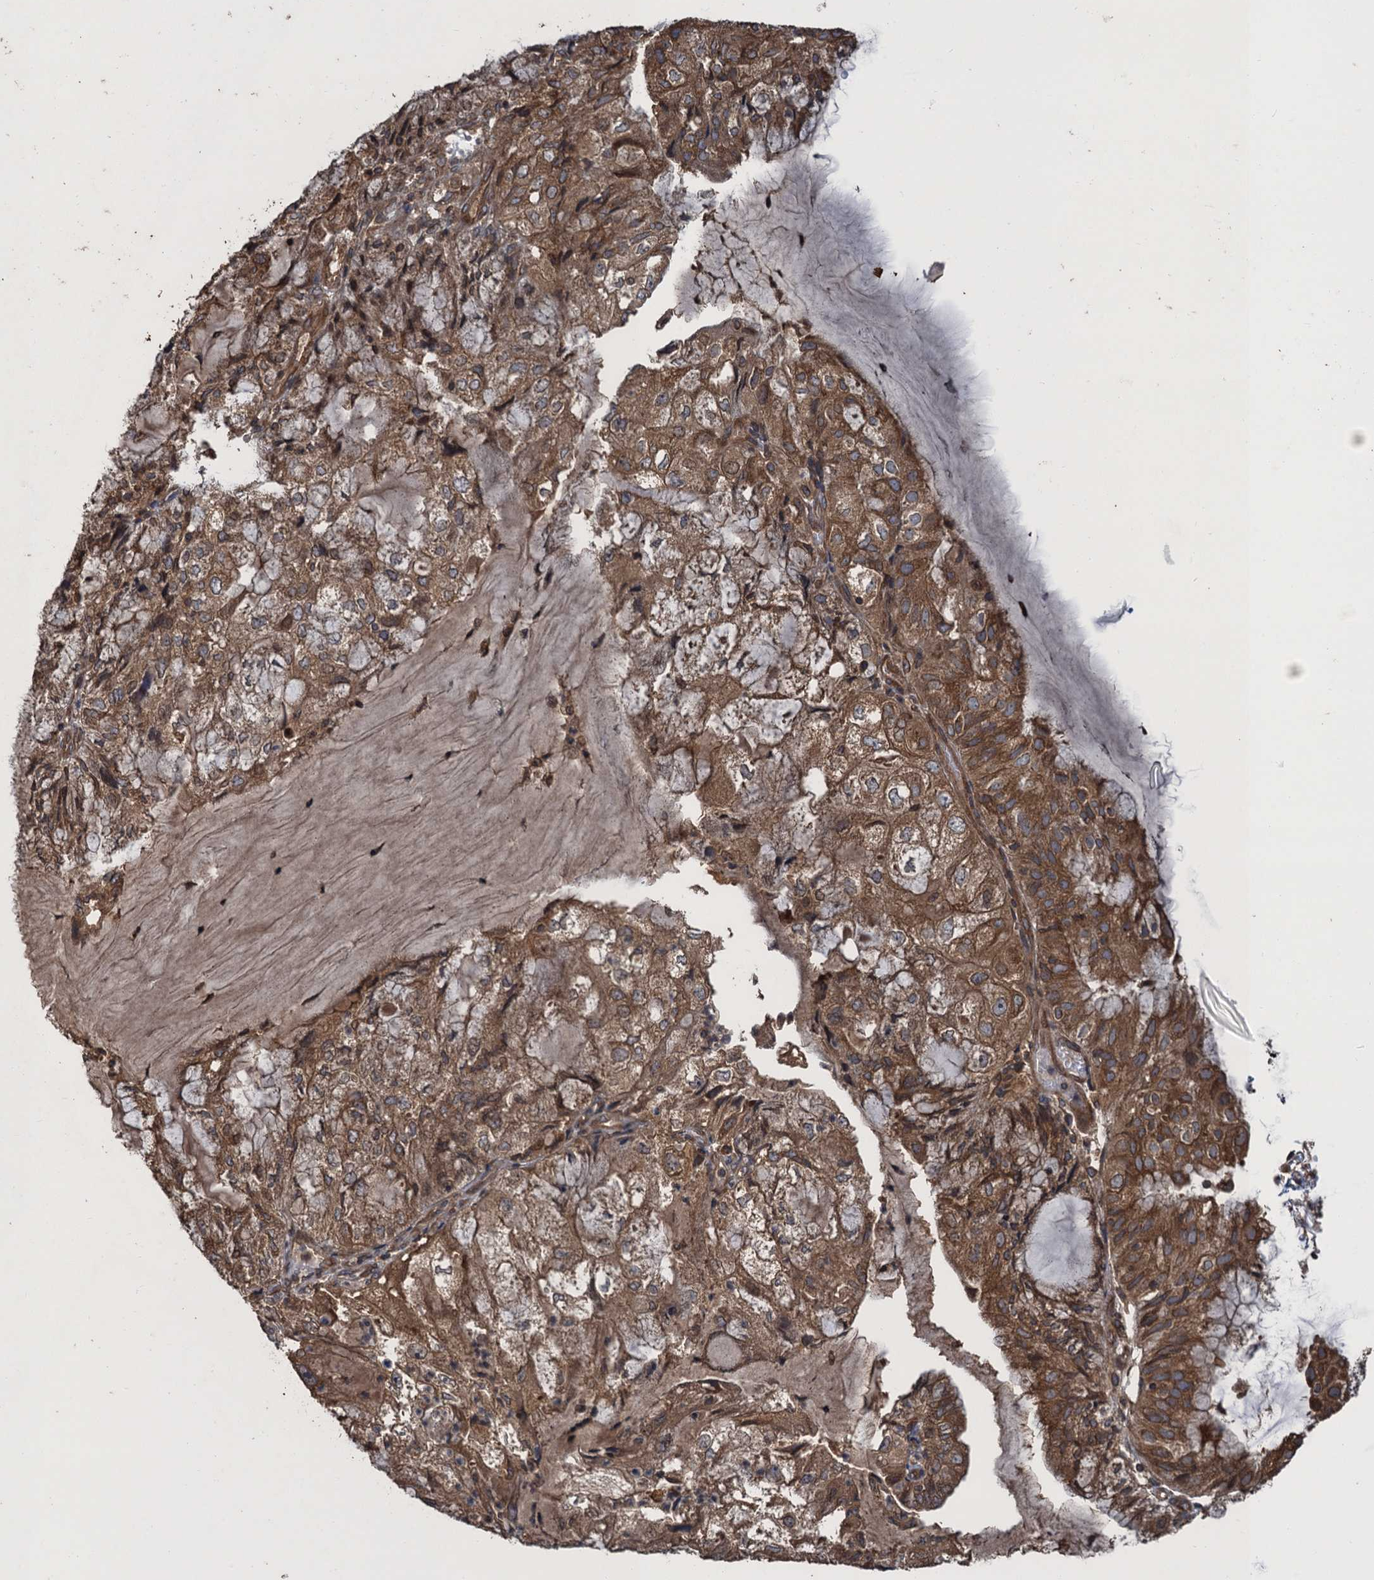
{"staining": {"intensity": "moderate", "quantity": ">75%", "location": "cytoplasmic/membranous,nuclear"}, "tissue": "endometrial cancer", "cell_type": "Tumor cells", "image_type": "cancer", "snomed": [{"axis": "morphology", "description": "Adenocarcinoma, NOS"}, {"axis": "topography", "description": "Endometrium"}], "caption": "DAB immunohistochemical staining of human endometrial cancer (adenocarcinoma) exhibits moderate cytoplasmic/membranous and nuclear protein expression in about >75% of tumor cells.", "gene": "GLE1", "patient": {"sex": "female", "age": 81}}